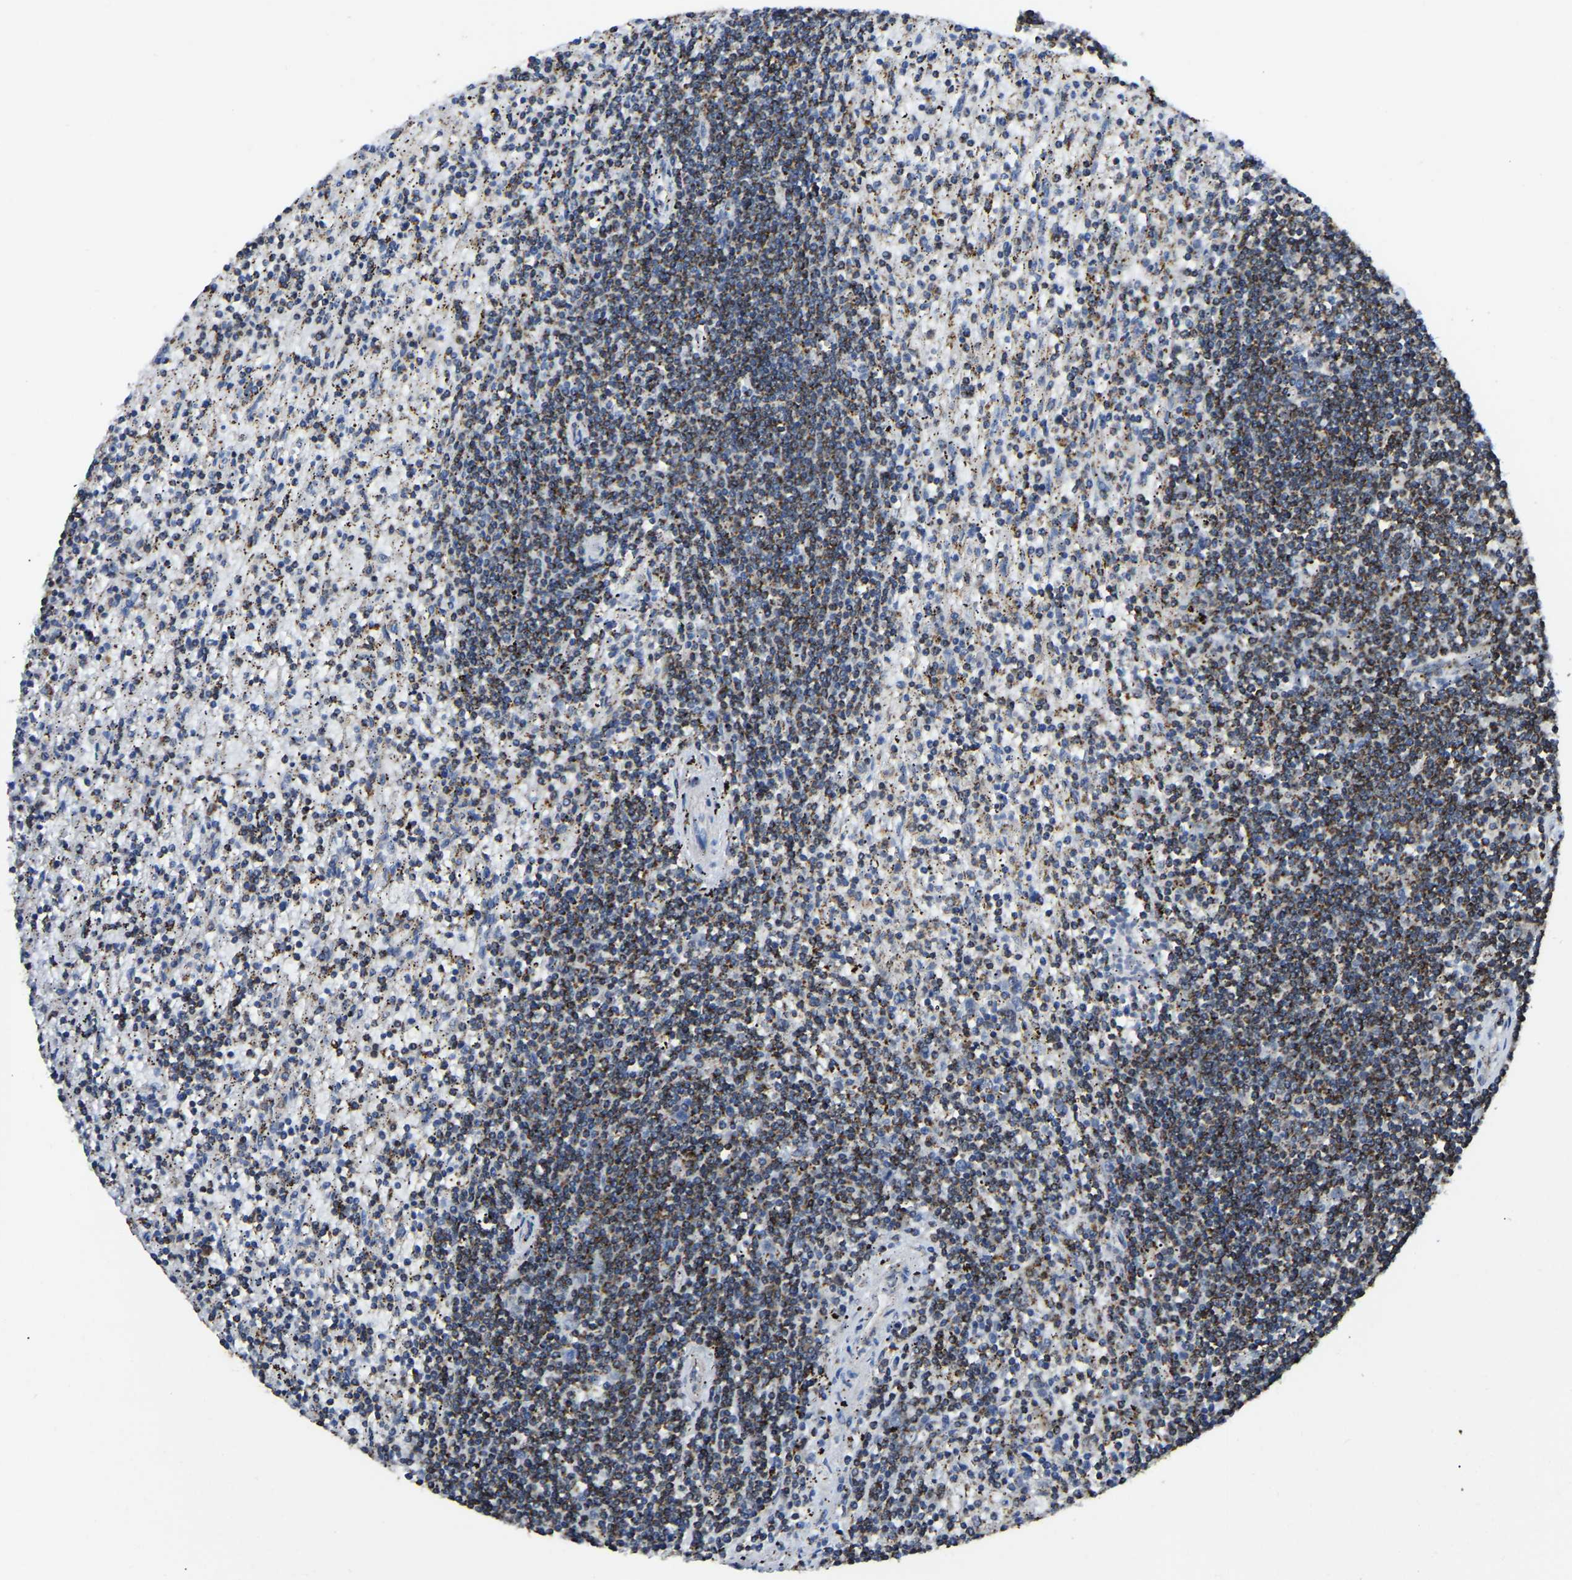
{"staining": {"intensity": "moderate", "quantity": ">75%", "location": "cytoplasmic/membranous"}, "tissue": "lymphoma", "cell_type": "Tumor cells", "image_type": "cancer", "snomed": [{"axis": "morphology", "description": "Malignant lymphoma, non-Hodgkin's type, Low grade"}, {"axis": "topography", "description": "Spleen"}], "caption": "Moderate cytoplasmic/membranous protein positivity is seen in about >75% of tumor cells in lymphoma. (DAB (3,3'-diaminobenzidine) IHC, brown staining for protein, blue staining for nuclei).", "gene": "ETFA", "patient": {"sex": "male", "age": 76}}